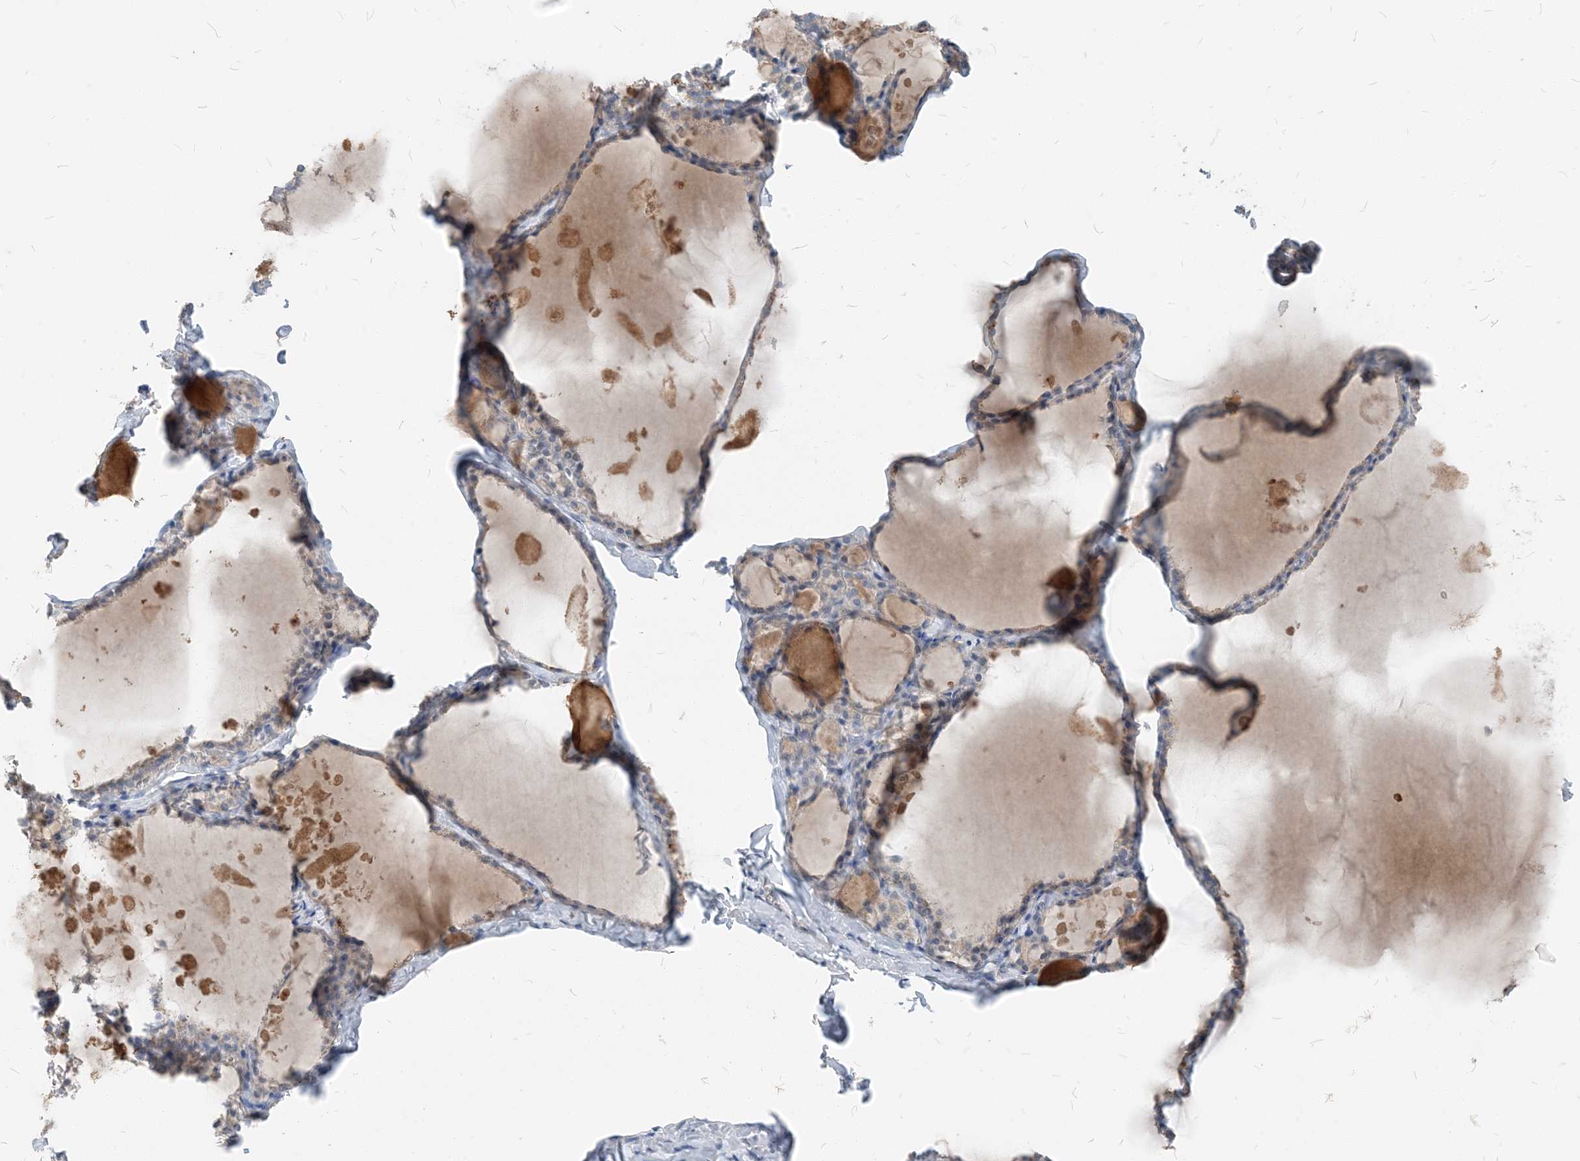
{"staining": {"intensity": "weak", "quantity": "25%-75%", "location": "cytoplasmic/membranous"}, "tissue": "thyroid gland", "cell_type": "Glandular cells", "image_type": "normal", "snomed": [{"axis": "morphology", "description": "Normal tissue, NOS"}, {"axis": "topography", "description": "Thyroid gland"}], "caption": "Unremarkable thyroid gland displays weak cytoplasmic/membranous expression in about 25%-75% of glandular cells (DAB (3,3'-diaminobenzidine) IHC with brightfield microscopy, high magnification)..", "gene": "NCOA7", "patient": {"sex": "male", "age": 56}}